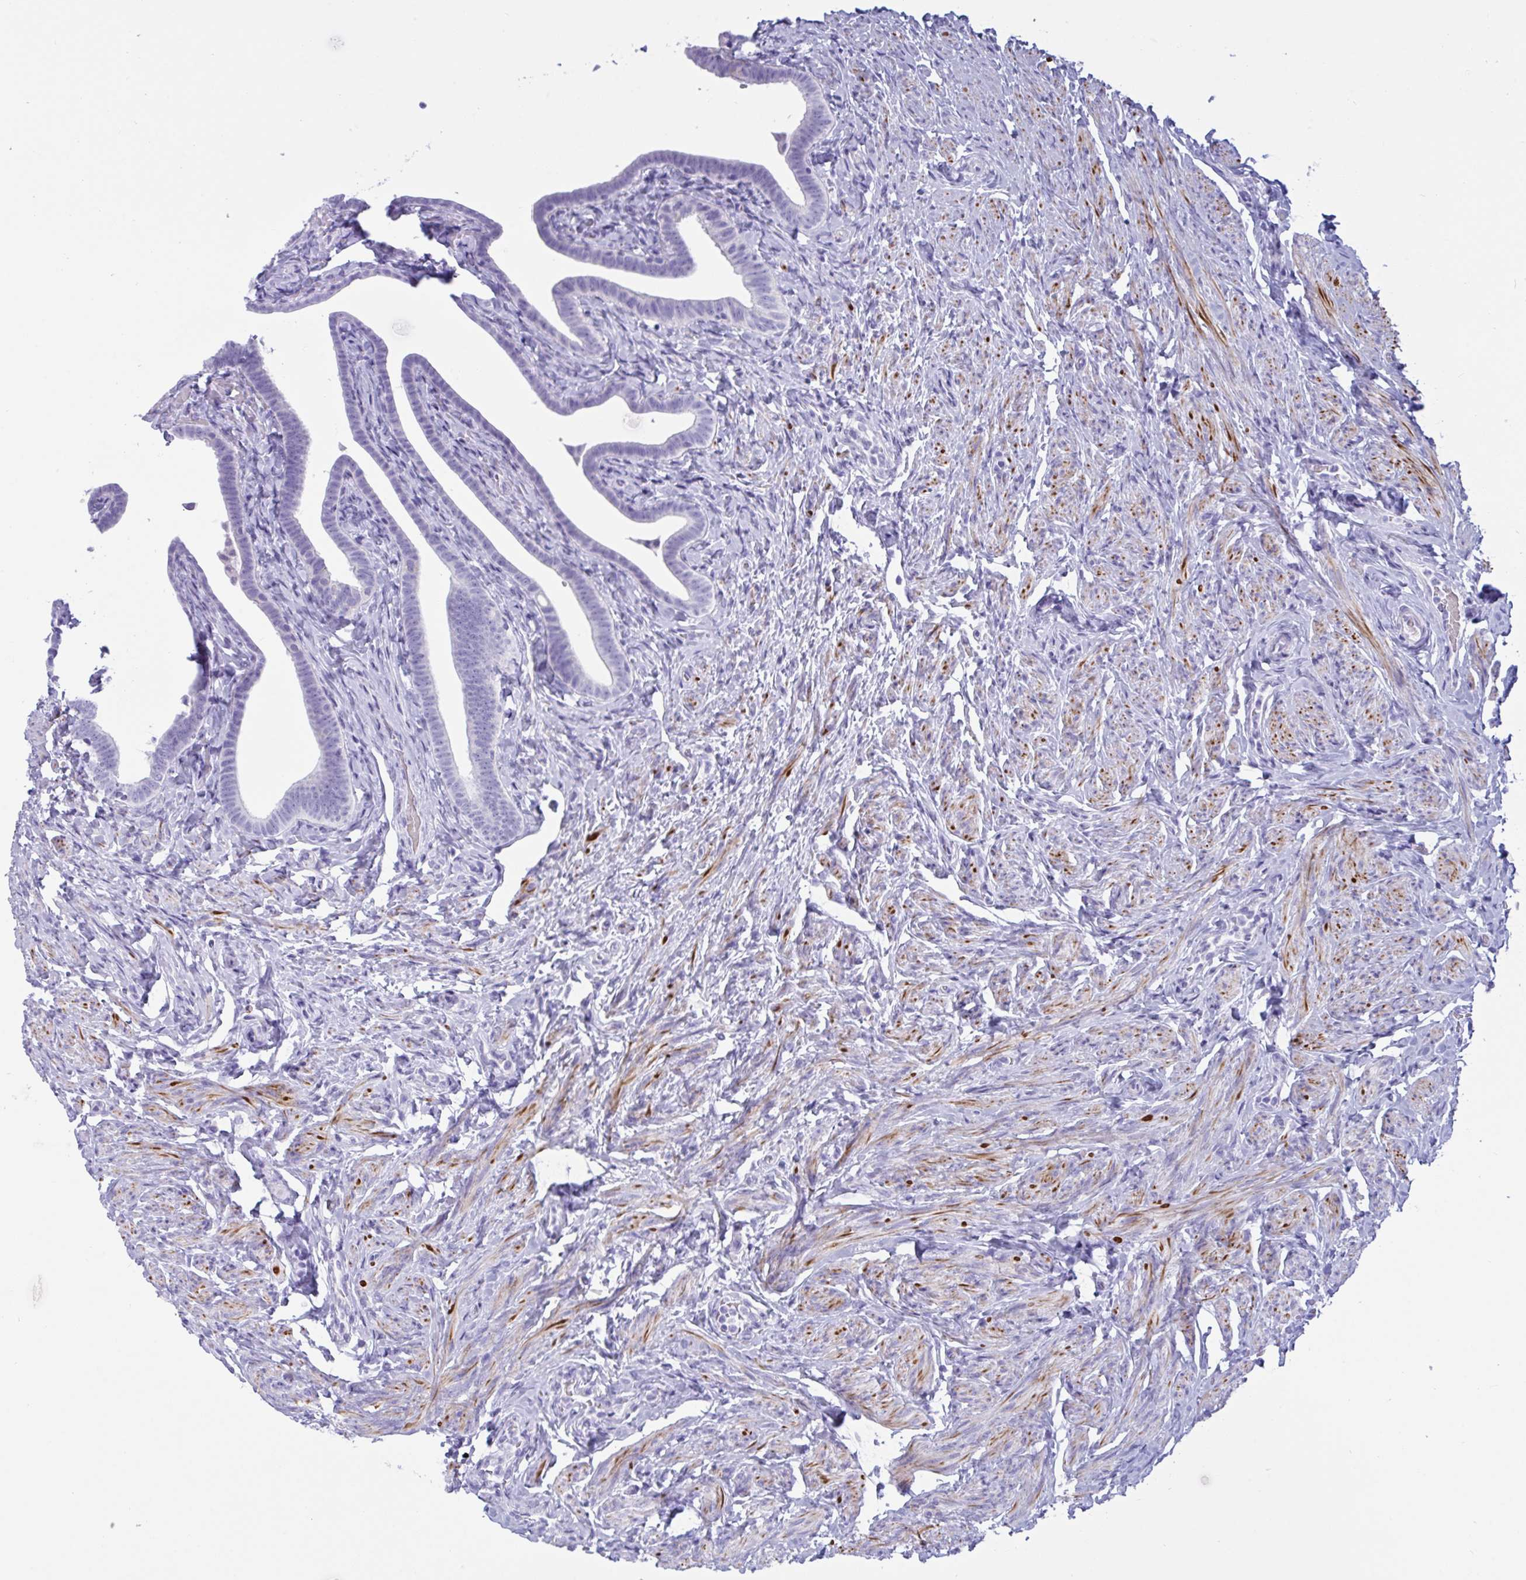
{"staining": {"intensity": "negative", "quantity": "none", "location": "none"}, "tissue": "fallopian tube", "cell_type": "Glandular cells", "image_type": "normal", "snomed": [{"axis": "morphology", "description": "Normal tissue, NOS"}, {"axis": "topography", "description": "Fallopian tube"}], "caption": "Immunohistochemical staining of unremarkable human fallopian tube demonstrates no significant staining in glandular cells. (DAB (3,3'-diaminobenzidine) IHC, high magnification).", "gene": "OXLD1", "patient": {"sex": "female", "age": 69}}